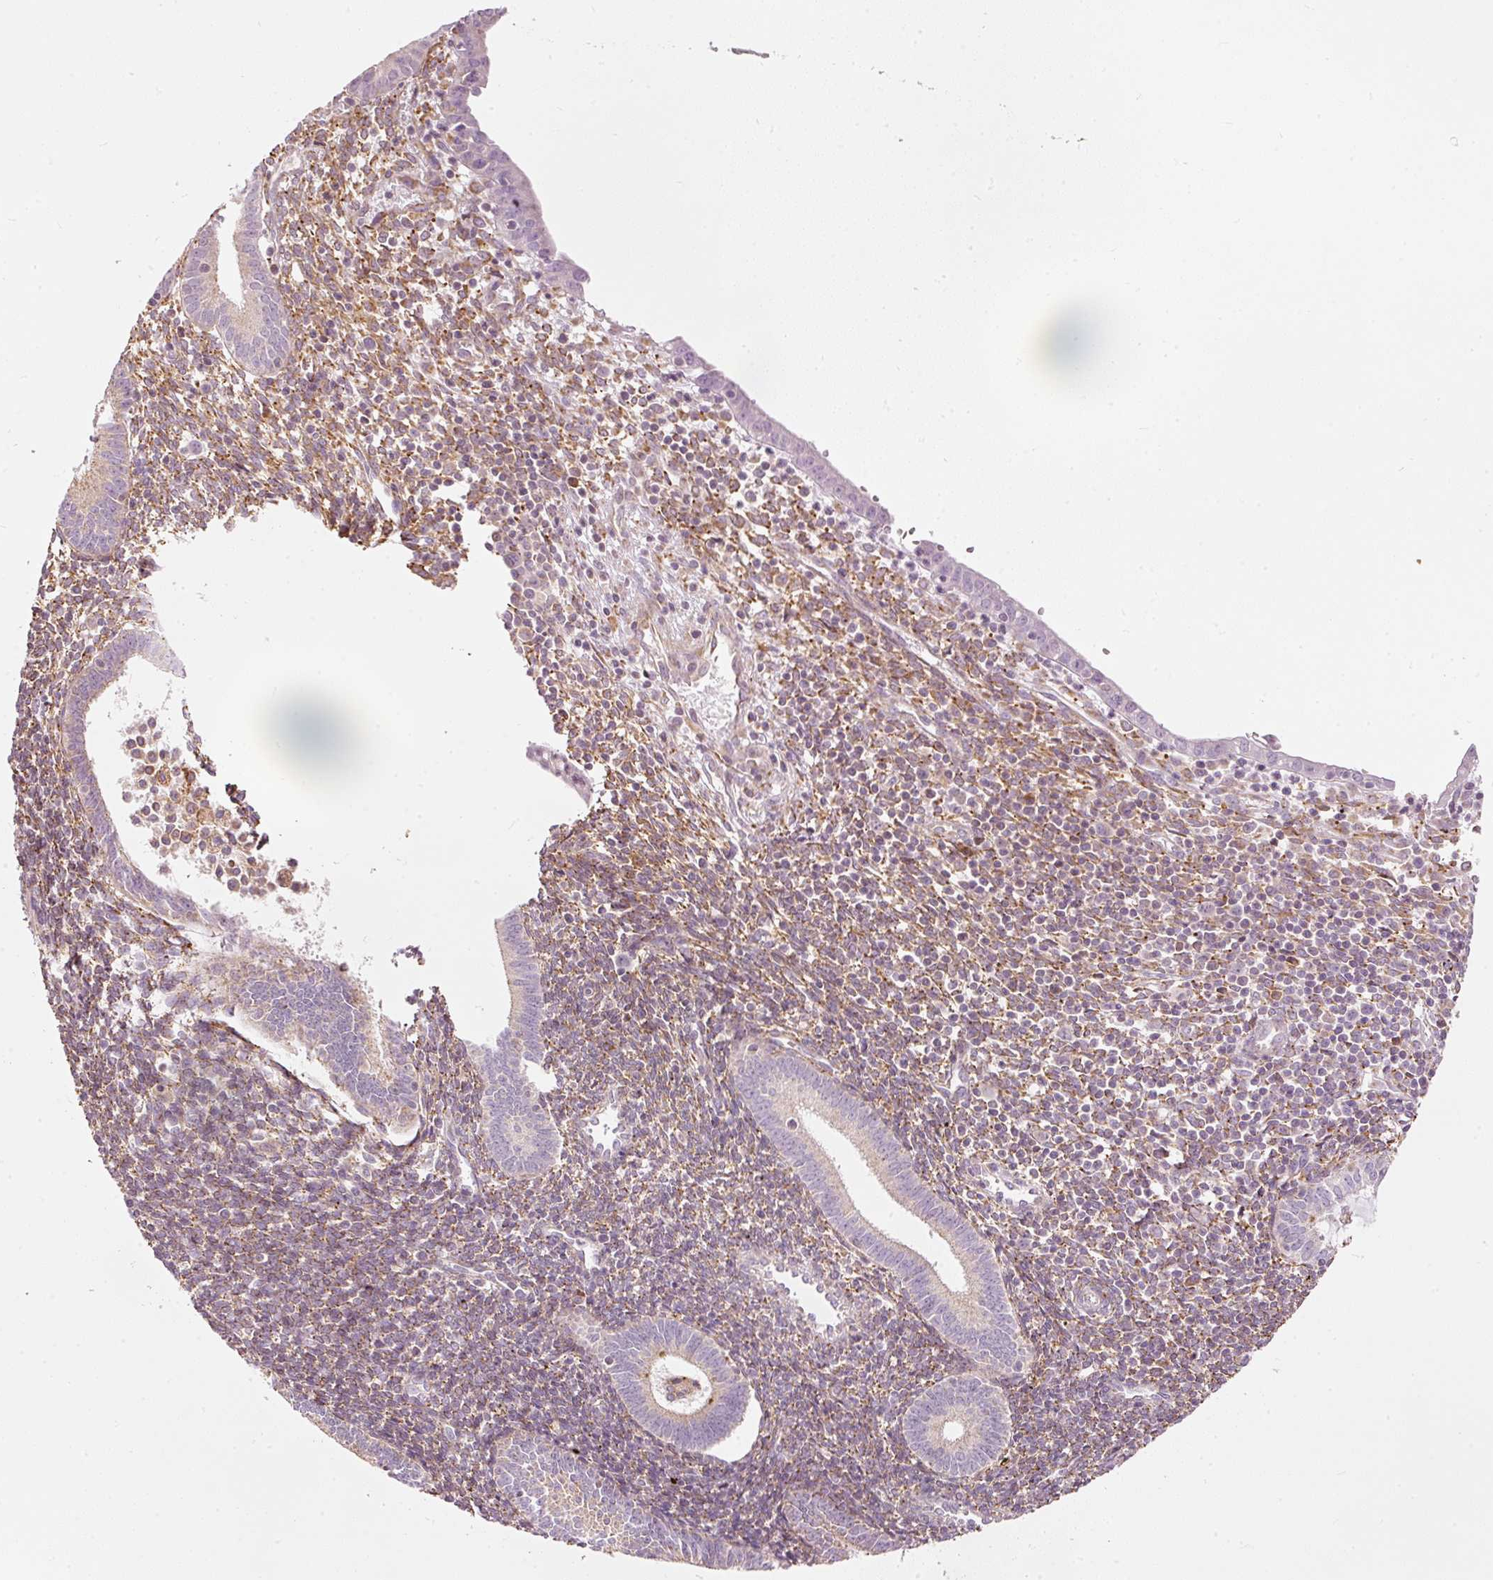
{"staining": {"intensity": "moderate", "quantity": "25%-75%", "location": "cytoplasmic/membranous"}, "tissue": "endometrium", "cell_type": "Cells in endometrial stroma", "image_type": "normal", "snomed": [{"axis": "morphology", "description": "Normal tissue, NOS"}, {"axis": "topography", "description": "Endometrium"}], "caption": "Protein expression by immunohistochemistry shows moderate cytoplasmic/membranous staining in about 25%-75% of cells in endometrial stroma in unremarkable endometrium.", "gene": "SNAPC5", "patient": {"sex": "female", "age": 41}}